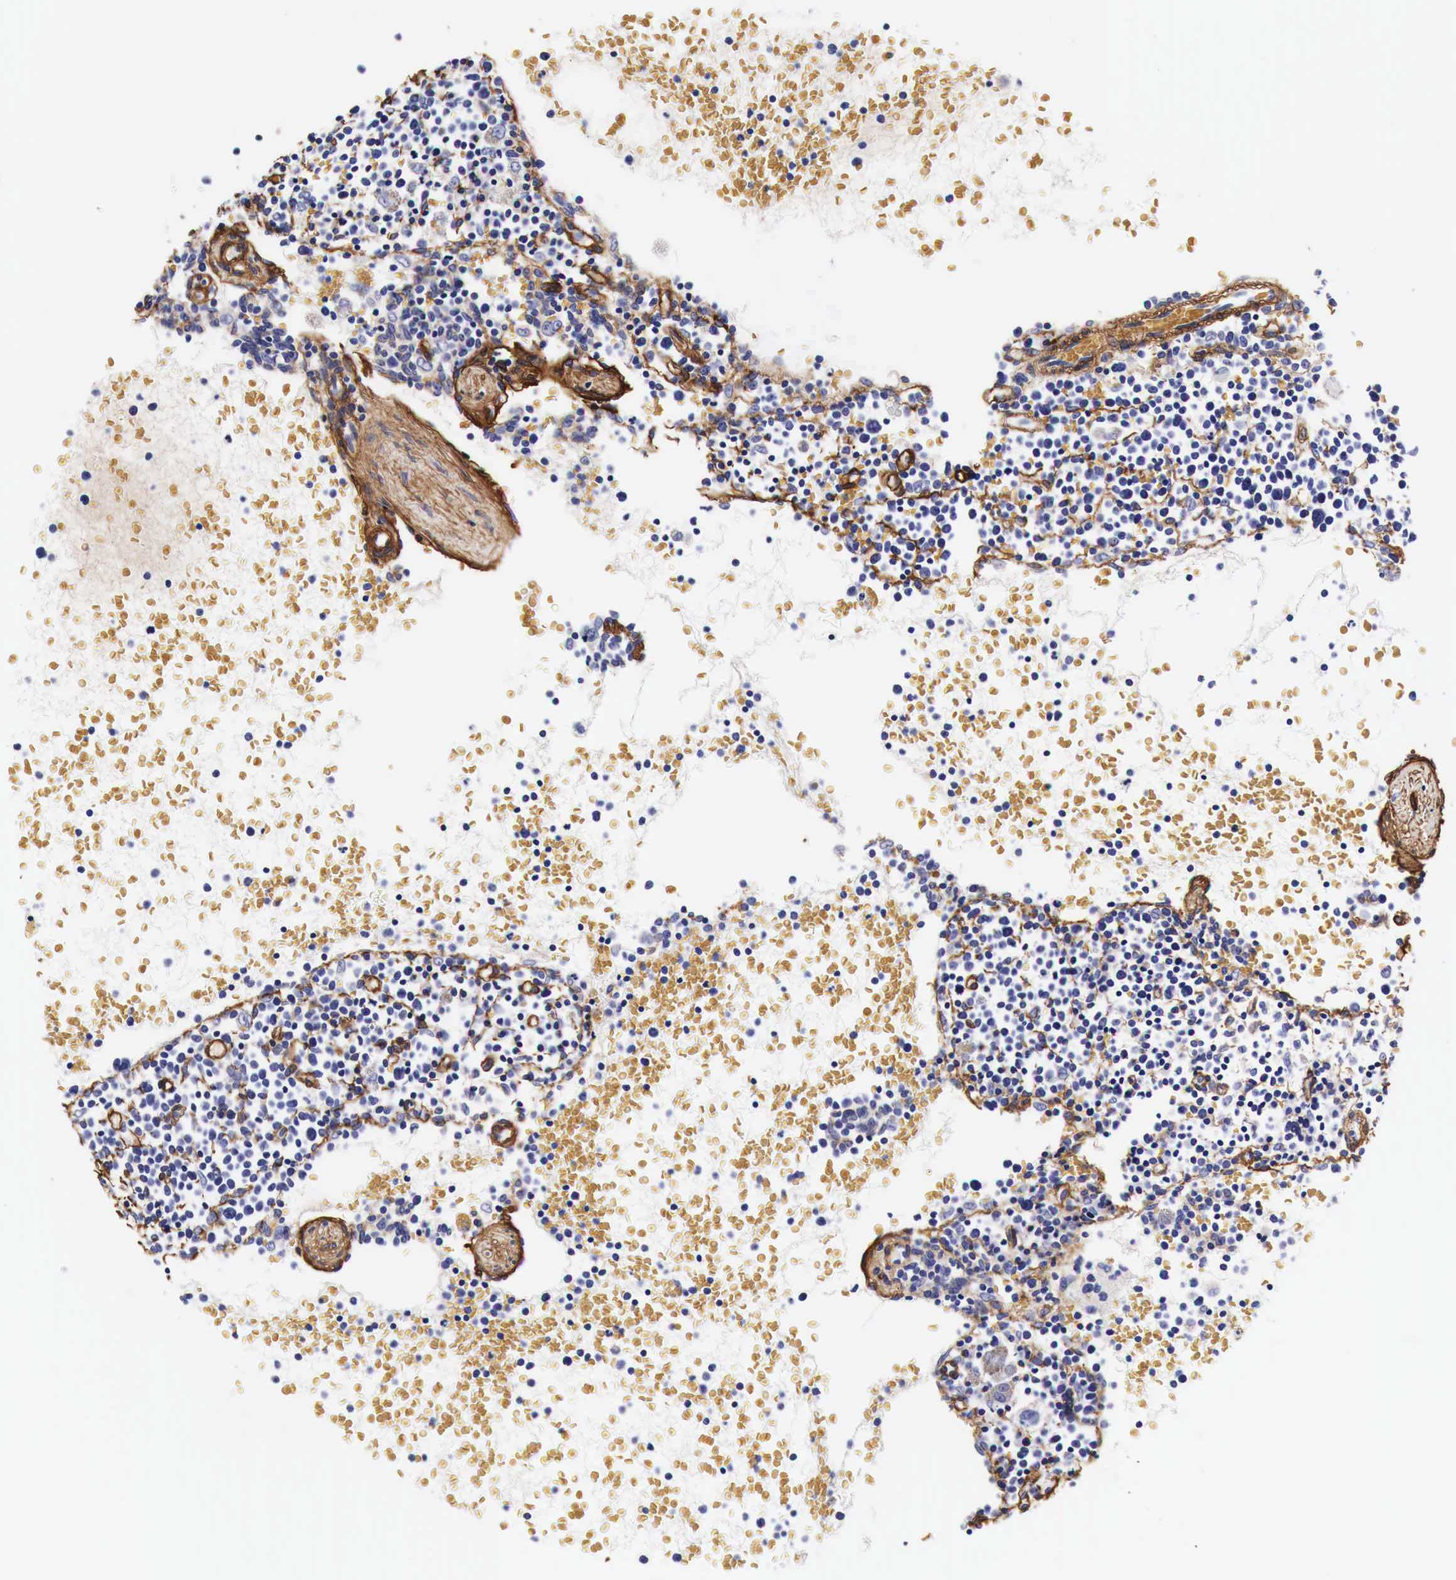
{"staining": {"intensity": "negative", "quantity": "none", "location": "none"}, "tissue": "lymphoma", "cell_type": "Tumor cells", "image_type": "cancer", "snomed": [{"axis": "morphology", "description": "Malignant lymphoma, non-Hodgkin's type, High grade"}, {"axis": "topography", "description": "Lymph node"}], "caption": "This is a photomicrograph of IHC staining of malignant lymphoma, non-Hodgkin's type (high-grade), which shows no staining in tumor cells. Nuclei are stained in blue.", "gene": "LAMB2", "patient": {"sex": "female", "age": 76}}